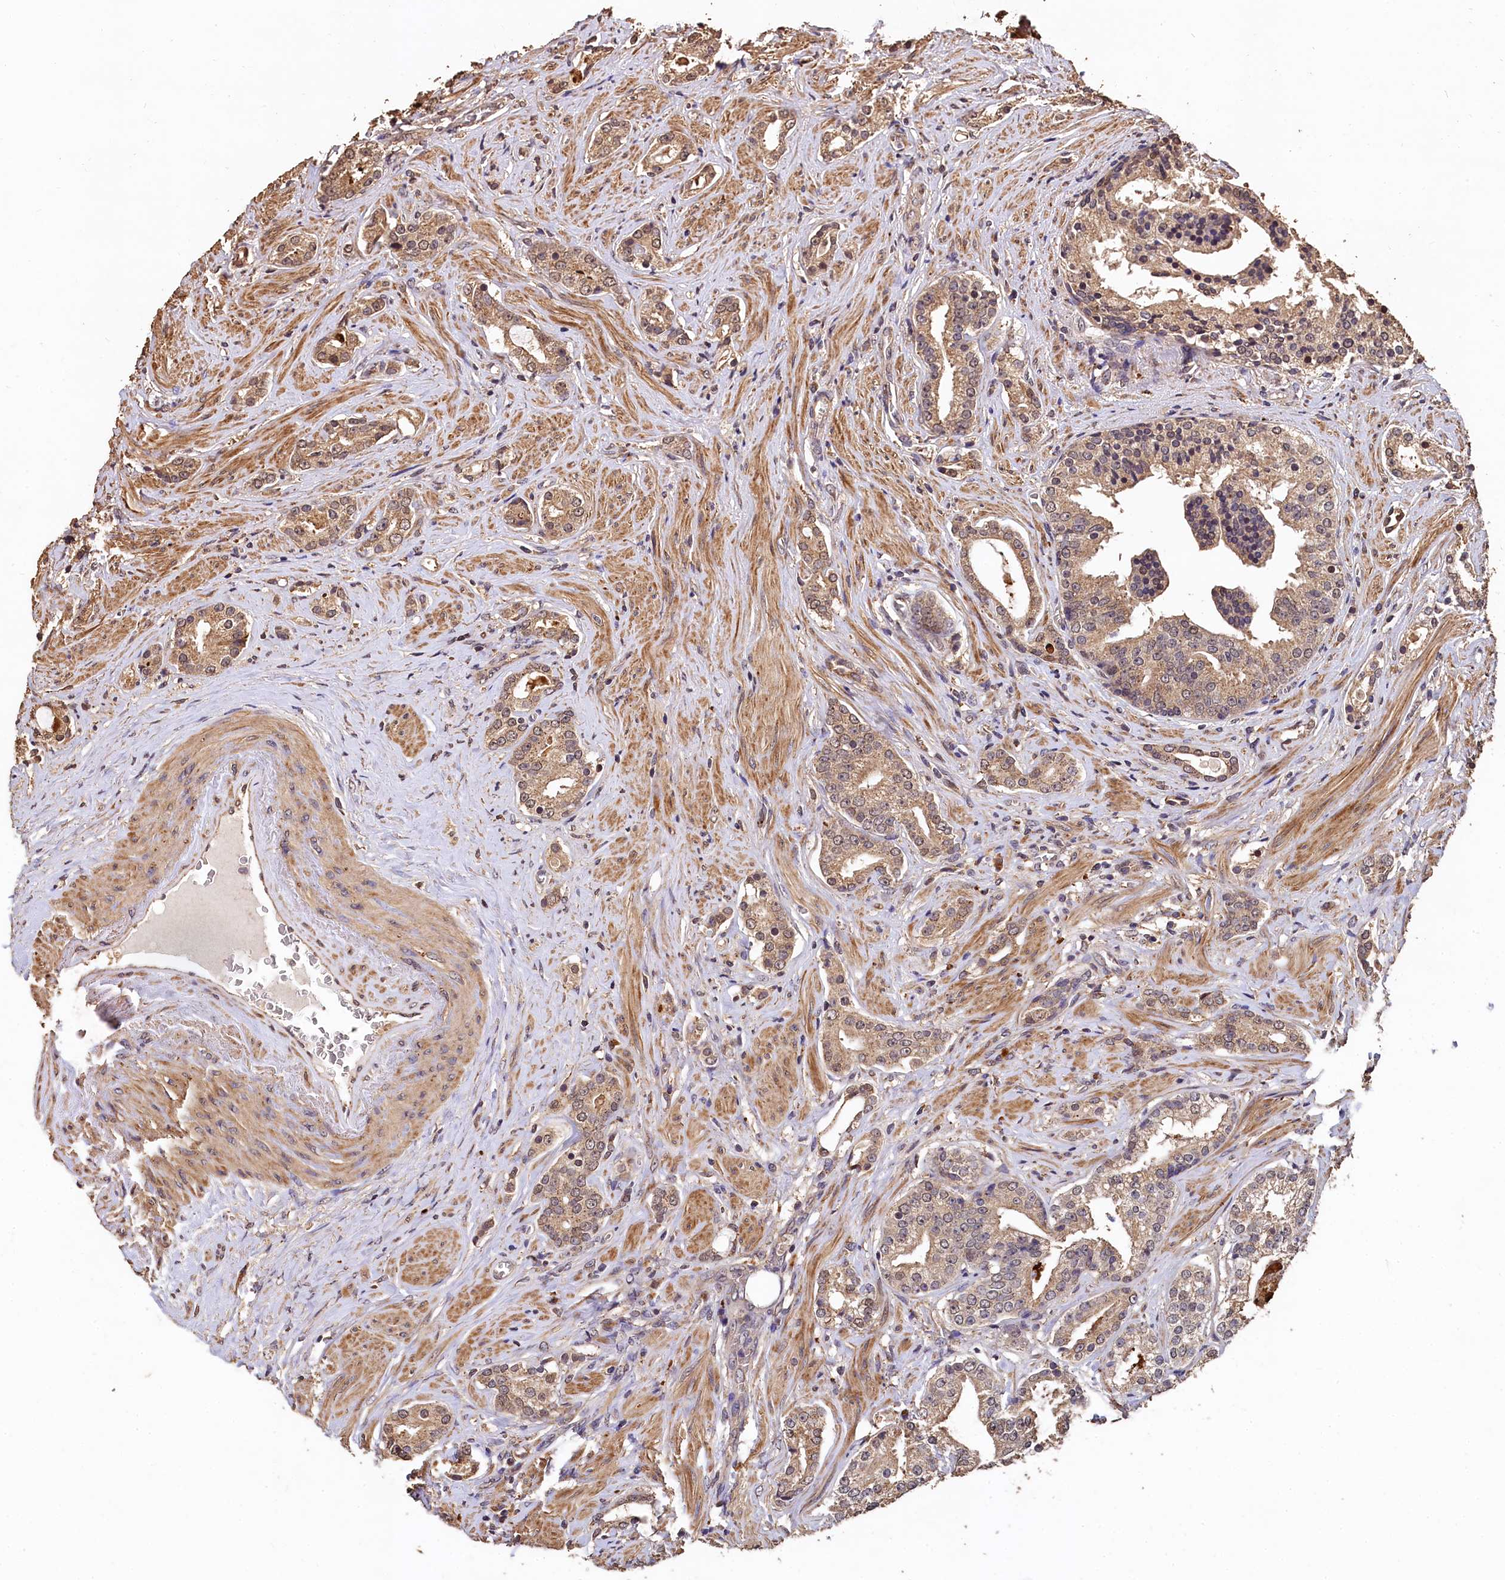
{"staining": {"intensity": "moderate", "quantity": ">75%", "location": "cytoplasmic/membranous"}, "tissue": "prostate cancer", "cell_type": "Tumor cells", "image_type": "cancer", "snomed": [{"axis": "morphology", "description": "Adenocarcinoma, High grade"}, {"axis": "topography", "description": "Prostate"}], "caption": "Brown immunohistochemical staining in human adenocarcinoma (high-grade) (prostate) demonstrates moderate cytoplasmic/membranous staining in approximately >75% of tumor cells.", "gene": "LSM4", "patient": {"sex": "male", "age": 58}}